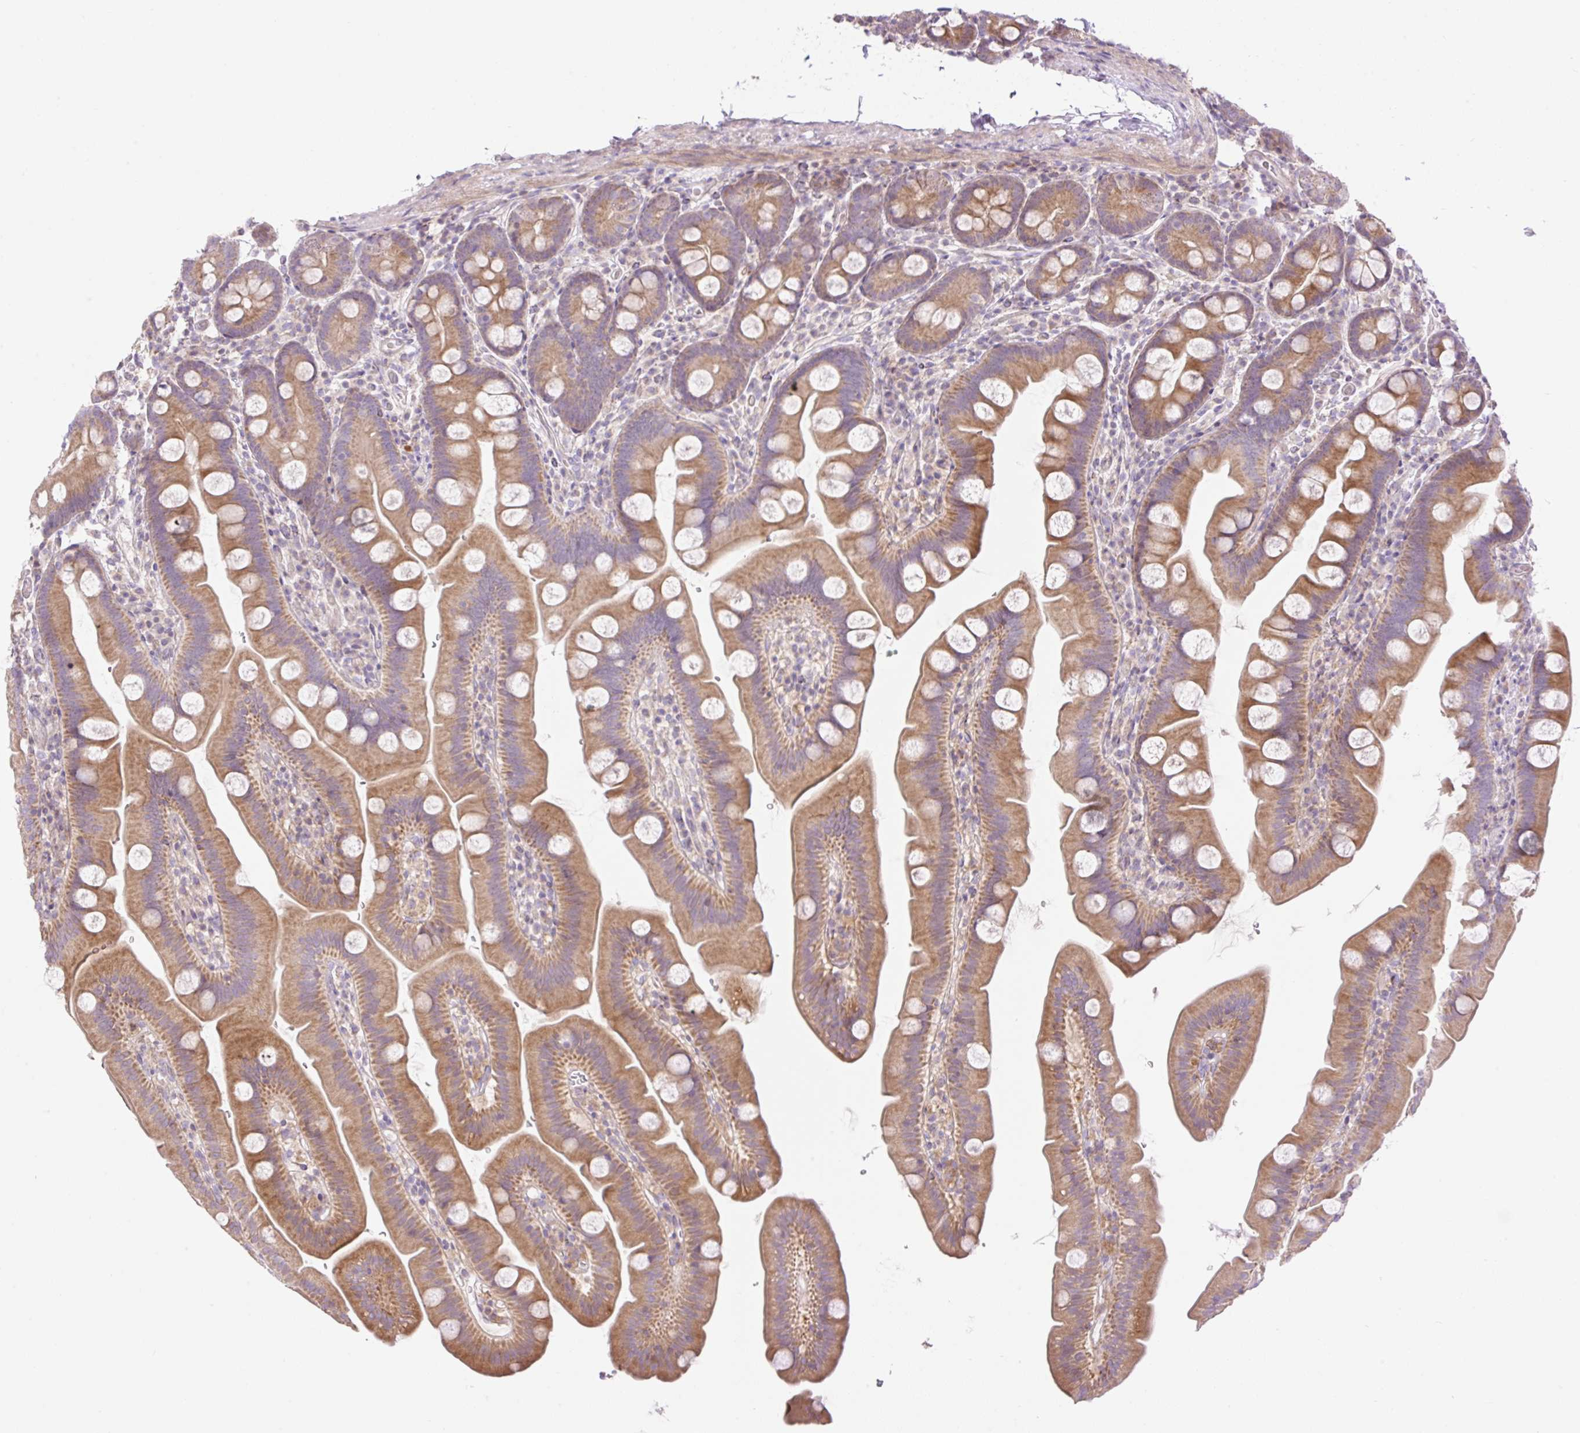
{"staining": {"intensity": "moderate", "quantity": ">75%", "location": "cytoplasmic/membranous"}, "tissue": "small intestine", "cell_type": "Glandular cells", "image_type": "normal", "snomed": [{"axis": "morphology", "description": "Normal tissue, NOS"}, {"axis": "topography", "description": "Small intestine"}], "caption": "Protein staining of normal small intestine reveals moderate cytoplasmic/membranous positivity in about >75% of glandular cells.", "gene": "VPS25", "patient": {"sex": "female", "age": 68}}